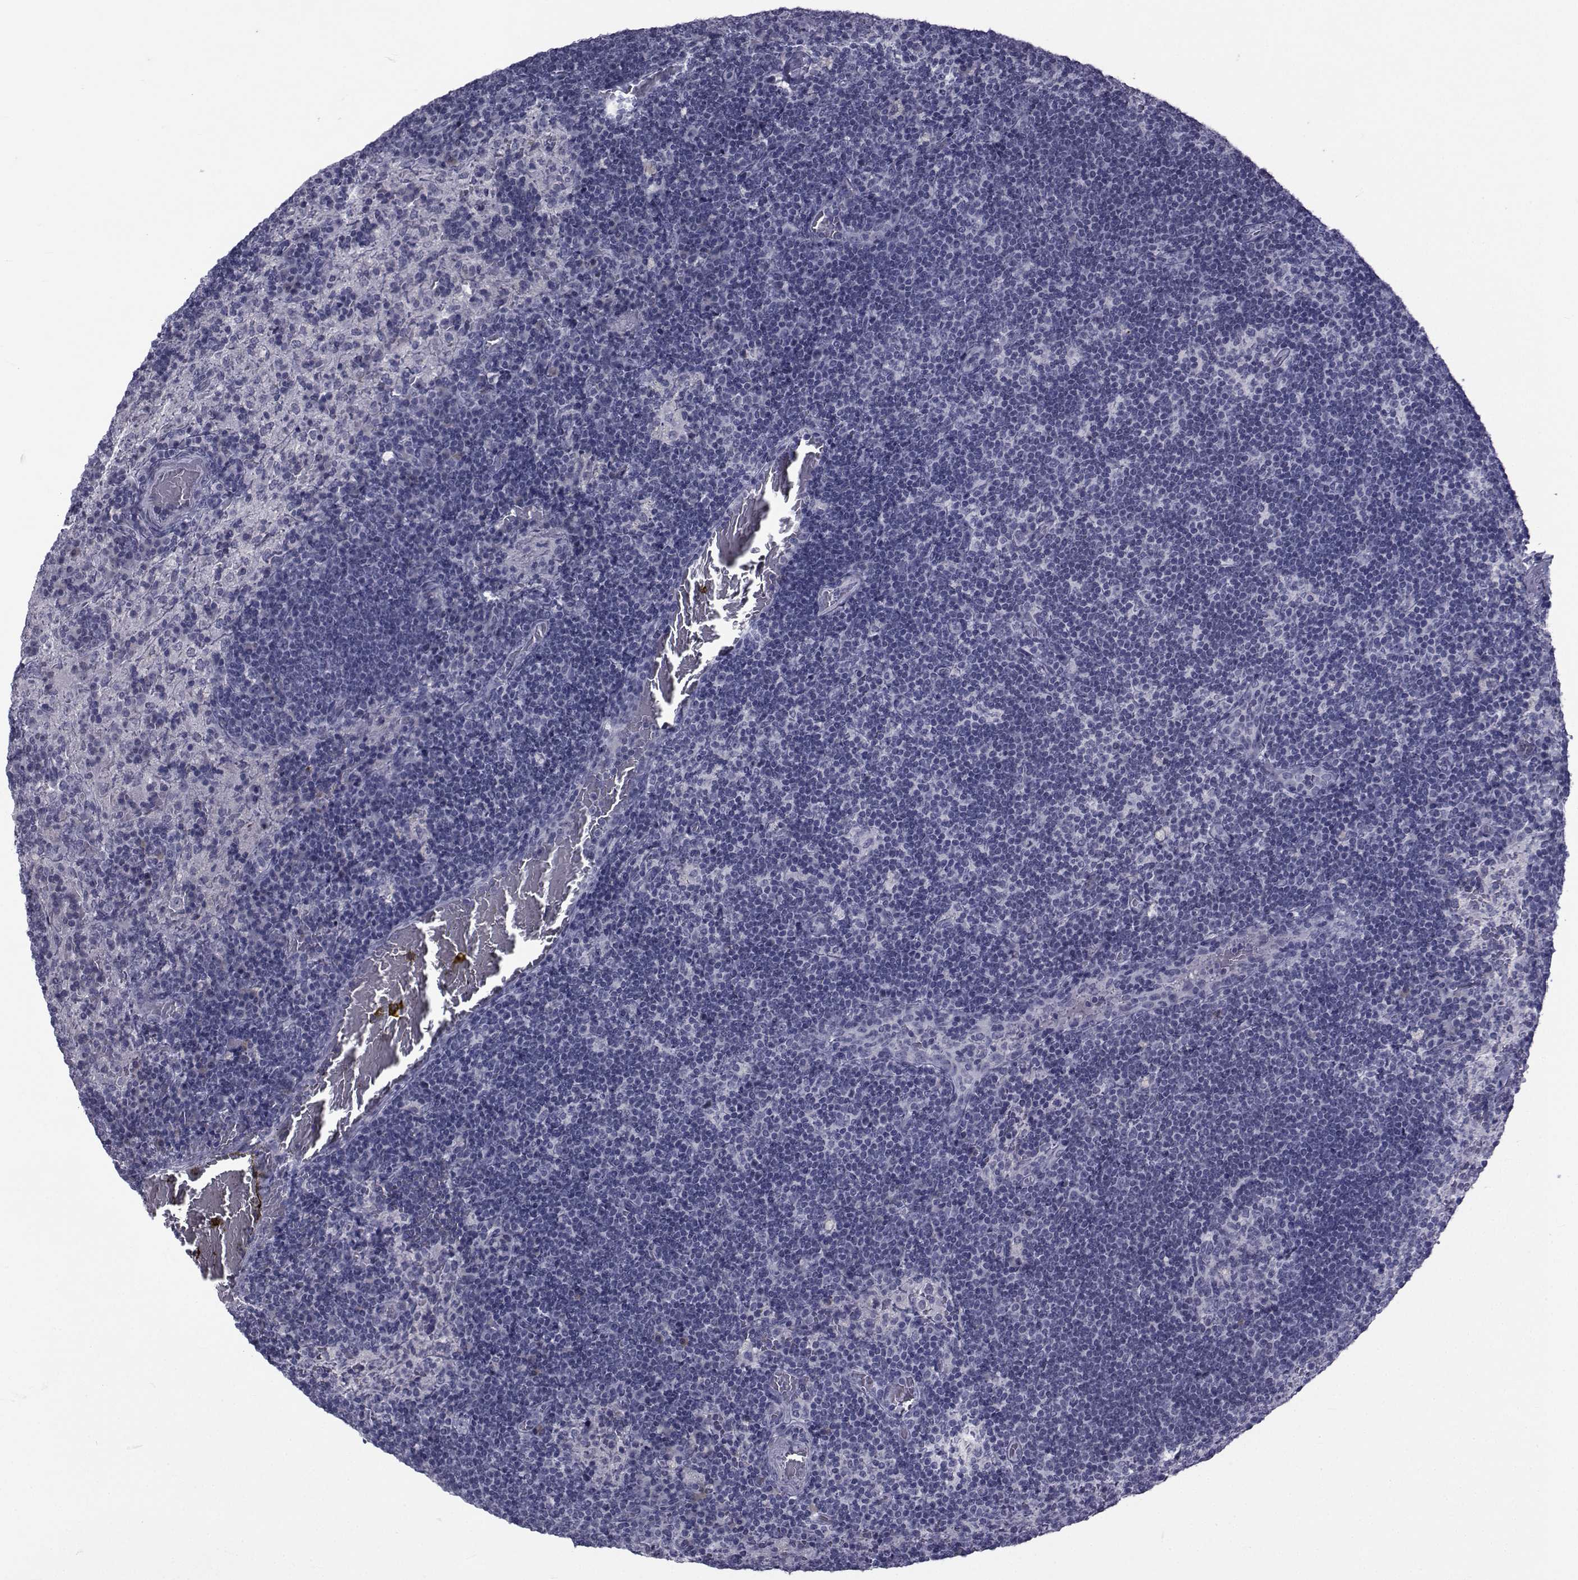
{"staining": {"intensity": "negative", "quantity": "none", "location": "none"}, "tissue": "lymph node", "cell_type": "Germinal center cells", "image_type": "normal", "snomed": [{"axis": "morphology", "description": "Normal tissue, NOS"}, {"axis": "topography", "description": "Lymph node"}], "caption": "Lymph node was stained to show a protein in brown. There is no significant positivity in germinal center cells. Brightfield microscopy of immunohistochemistry (IHC) stained with DAB (brown) and hematoxylin (blue), captured at high magnification.", "gene": "PAX2", "patient": {"sex": "male", "age": 63}}